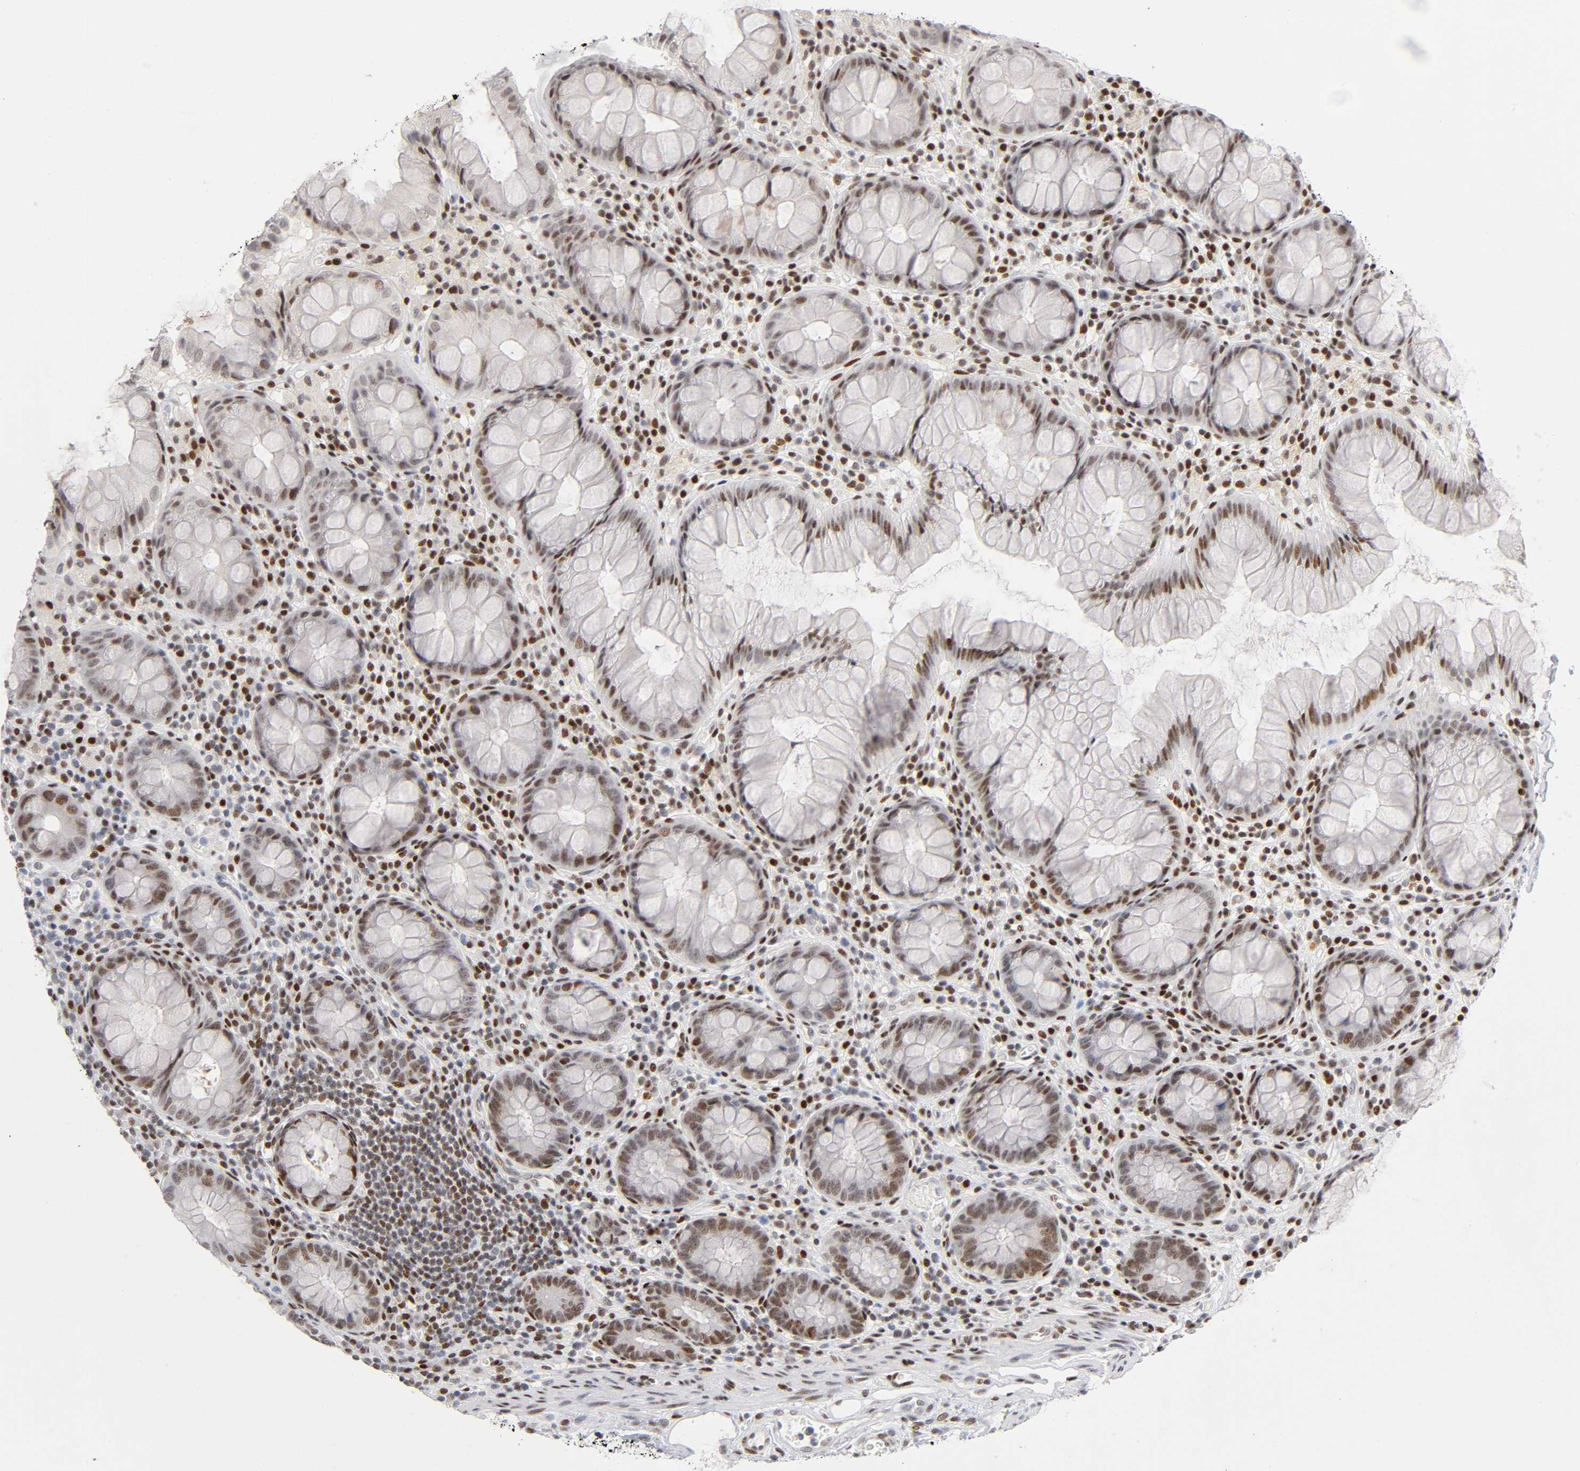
{"staining": {"intensity": "moderate", "quantity": ">75%", "location": "nuclear"}, "tissue": "colon", "cell_type": "Endothelial cells", "image_type": "normal", "snomed": [{"axis": "morphology", "description": "Normal tissue, NOS"}, {"axis": "topography", "description": "Colon"}], "caption": "IHC photomicrograph of normal colon: colon stained using immunohistochemistry (IHC) shows medium levels of moderate protein expression localized specifically in the nuclear of endothelial cells, appearing as a nuclear brown color.", "gene": "SP3", "patient": {"sex": "female", "age": 46}}